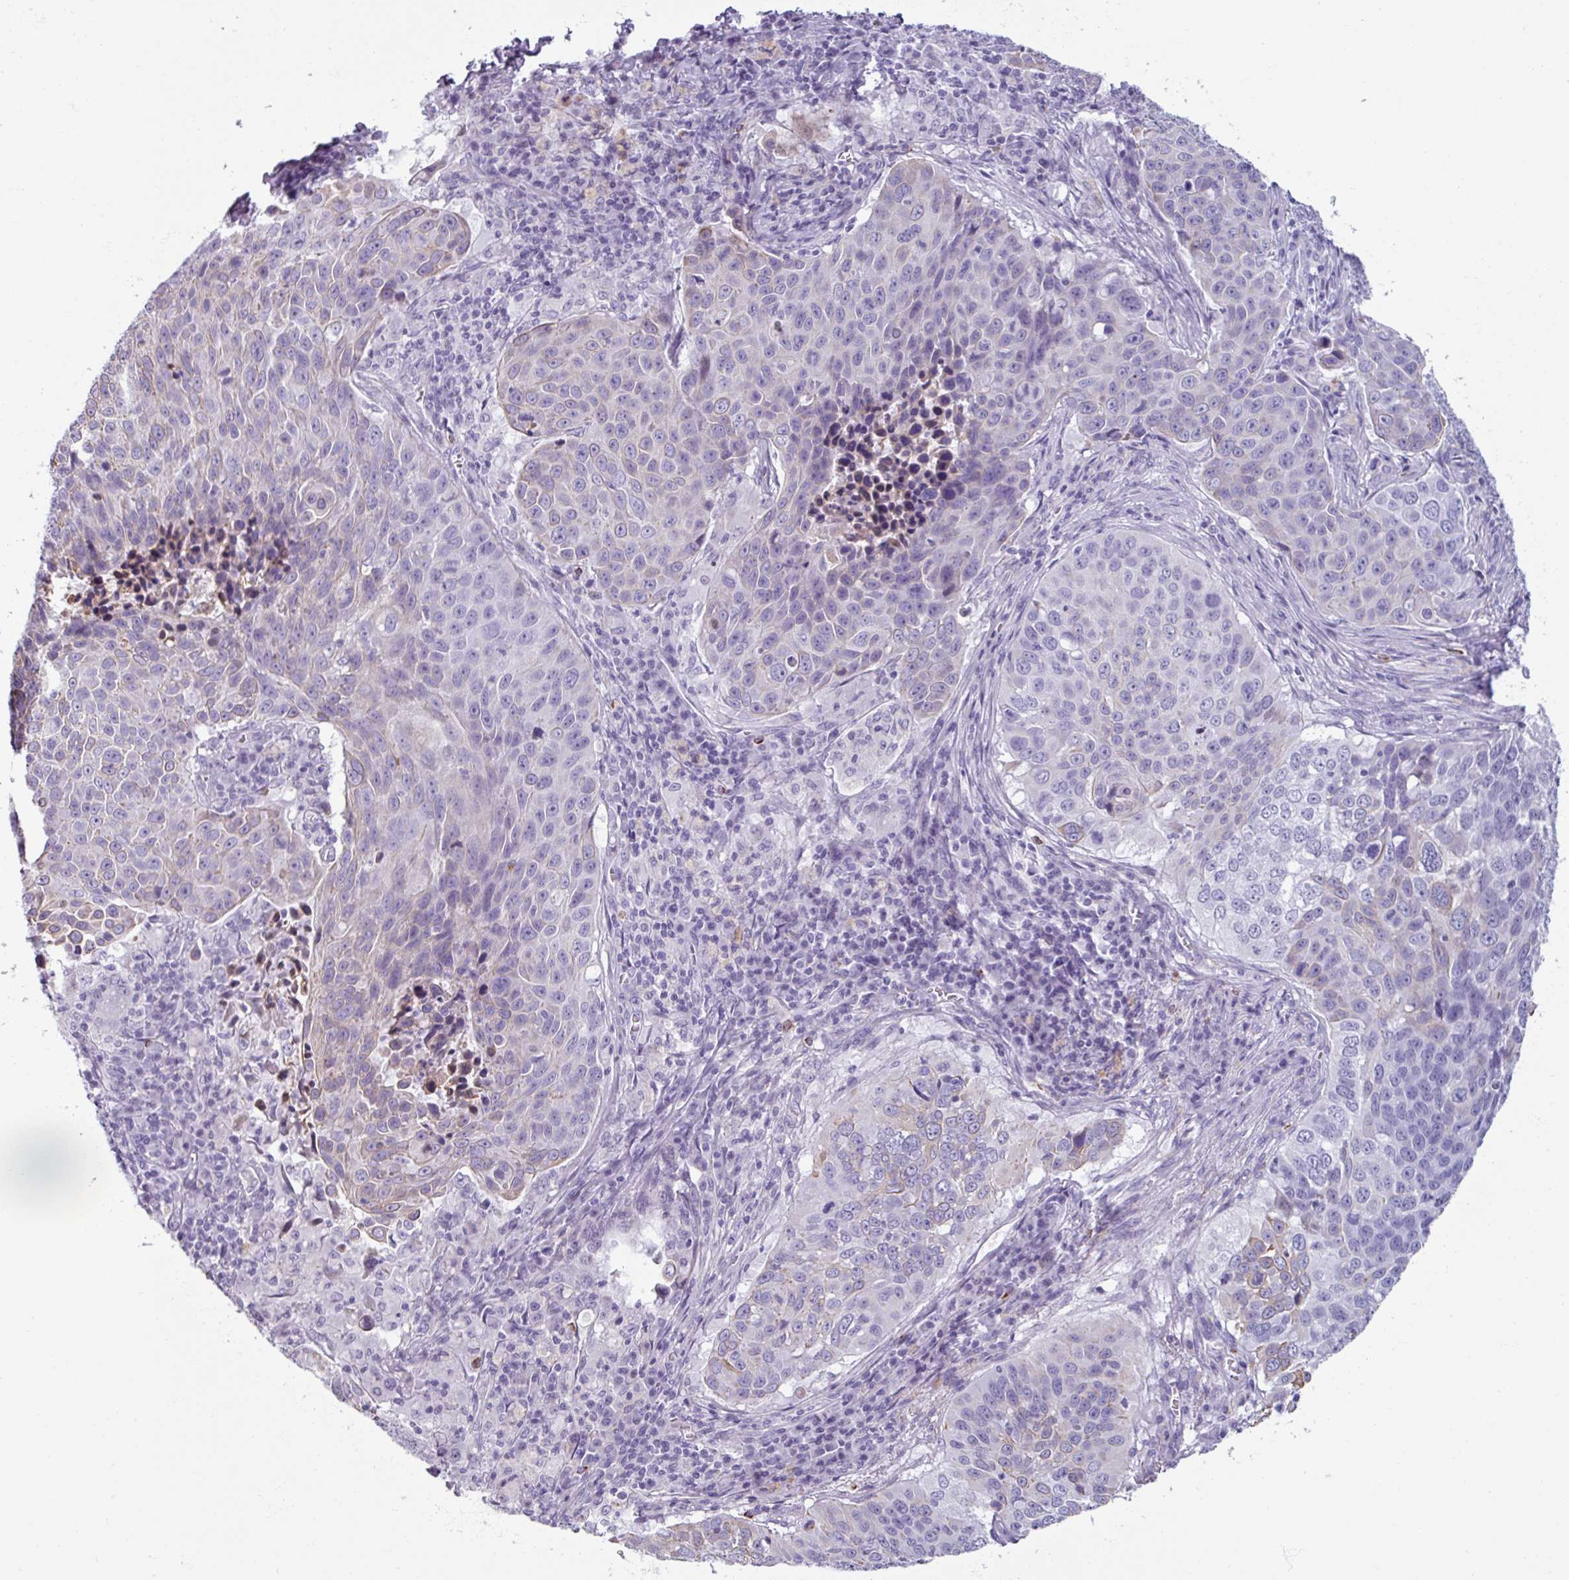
{"staining": {"intensity": "negative", "quantity": "none", "location": "none"}, "tissue": "lung cancer", "cell_type": "Tumor cells", "image_type": "cancer", "snomed": [{"axis": "morphology", "description": "Squamous cell carcinoma, NOS"}, {"axis": "topography", "description": "Lung"}], "caption": "A micrograph of lung cancer (squamous cell carcinoma) stained for a protein reveals no brown staining in tumor cells.", "gene": "SPESP1", "patient": {"sex": "male", "age": 78}}